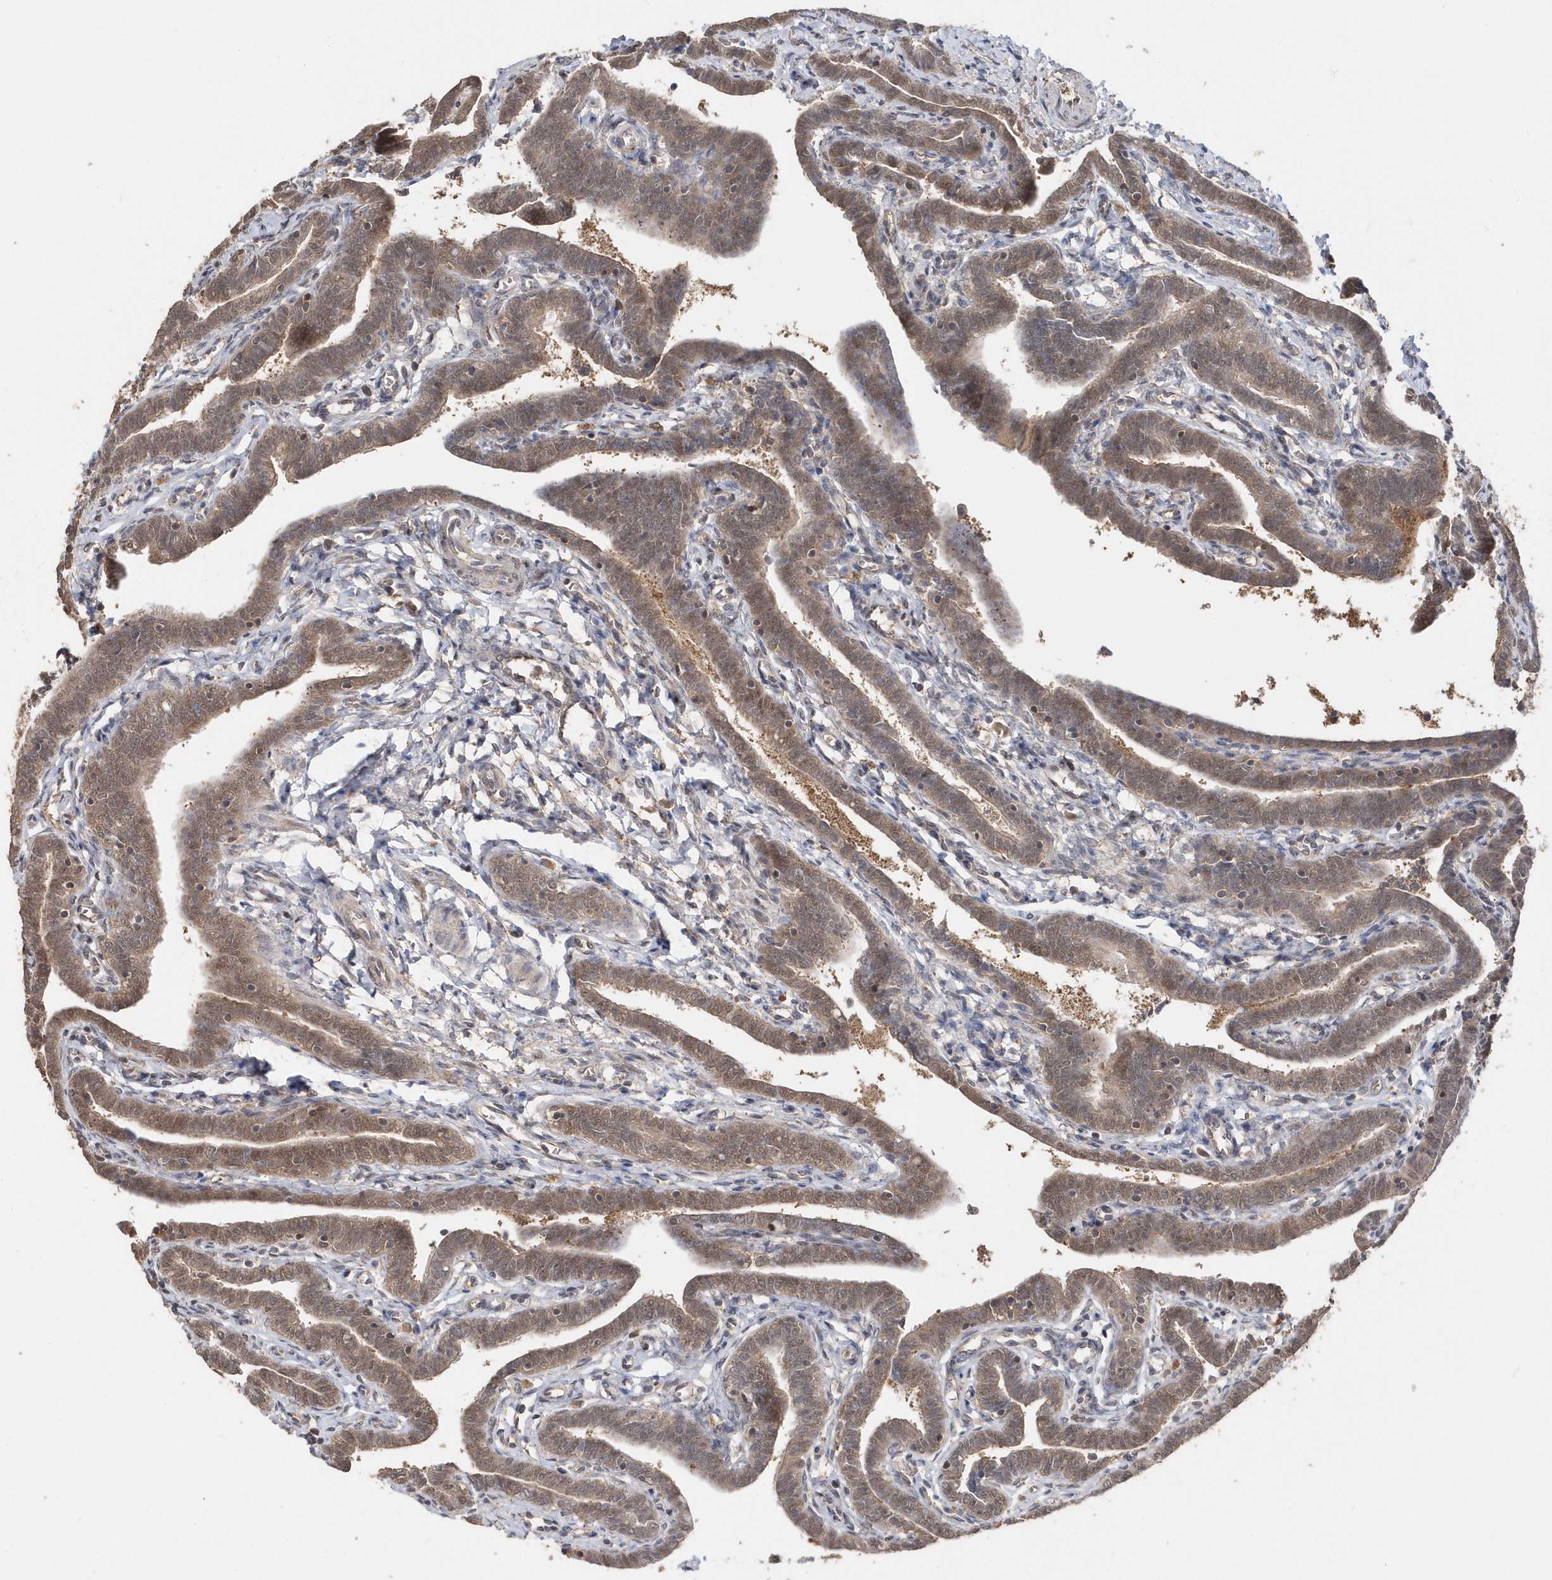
{"staining": {"intensity": "moderate", "quantity": ">75%", "location": "cytoplasmic/membranous,nuclear"}, "tissue": "fallopian tube", "cell_type": "Glandular cells", "image_type": "normal", "snomed": [{"axis": "morphology", "description": "Normal tissue, NOS"}, {"axis": "topography", "description": "Fallopian tube"}], "caption": "High-power microscopy captured an immunohistochemistry (IHC) micrograph of benign fallopian tube, revealing moderate cytoplasmic/membranous,nuclear expression in approximately >75% of glandular cells.", "gene": "RPEL1", "patient": {"sex": "female", "age": 36}}